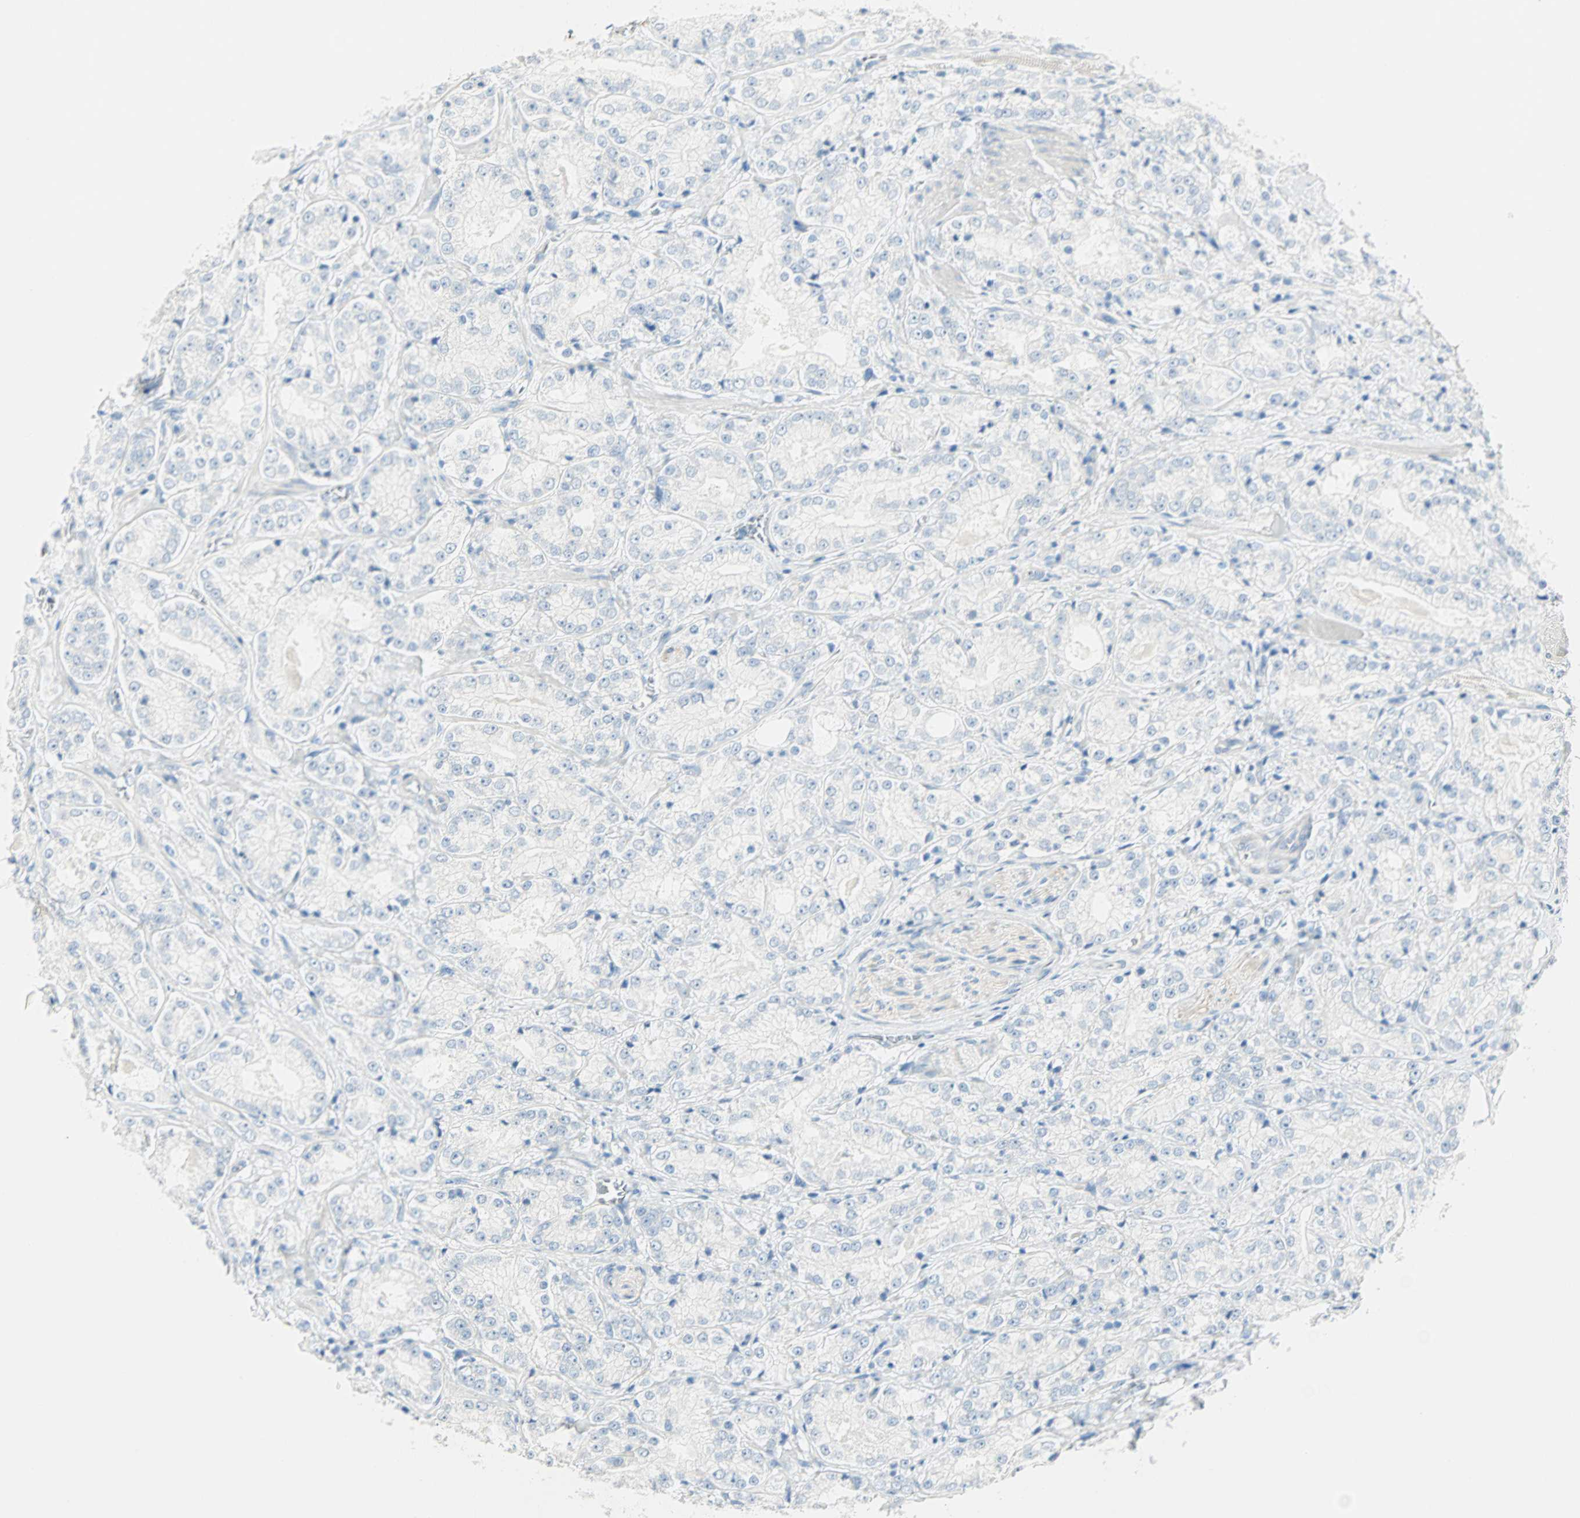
{"staining": {"intensity": "negative", "quantity": "none", "location": "none"}, "tissue": "prostate cancer", "cell_type": "Tumor cells", "image_type": "cancer", "snomed": [{"axis": "morphology", "description": "Adenocarcinoma, High grade"}, {"axis": "topography", "description": "Prostate"}], "caption": "Human prostate cancer stained for a protein using immunohistochemistry shows no positivity in tumor cells.", "gene": "SULT1C2", "patient": {"sex": "male", "age": 73}}